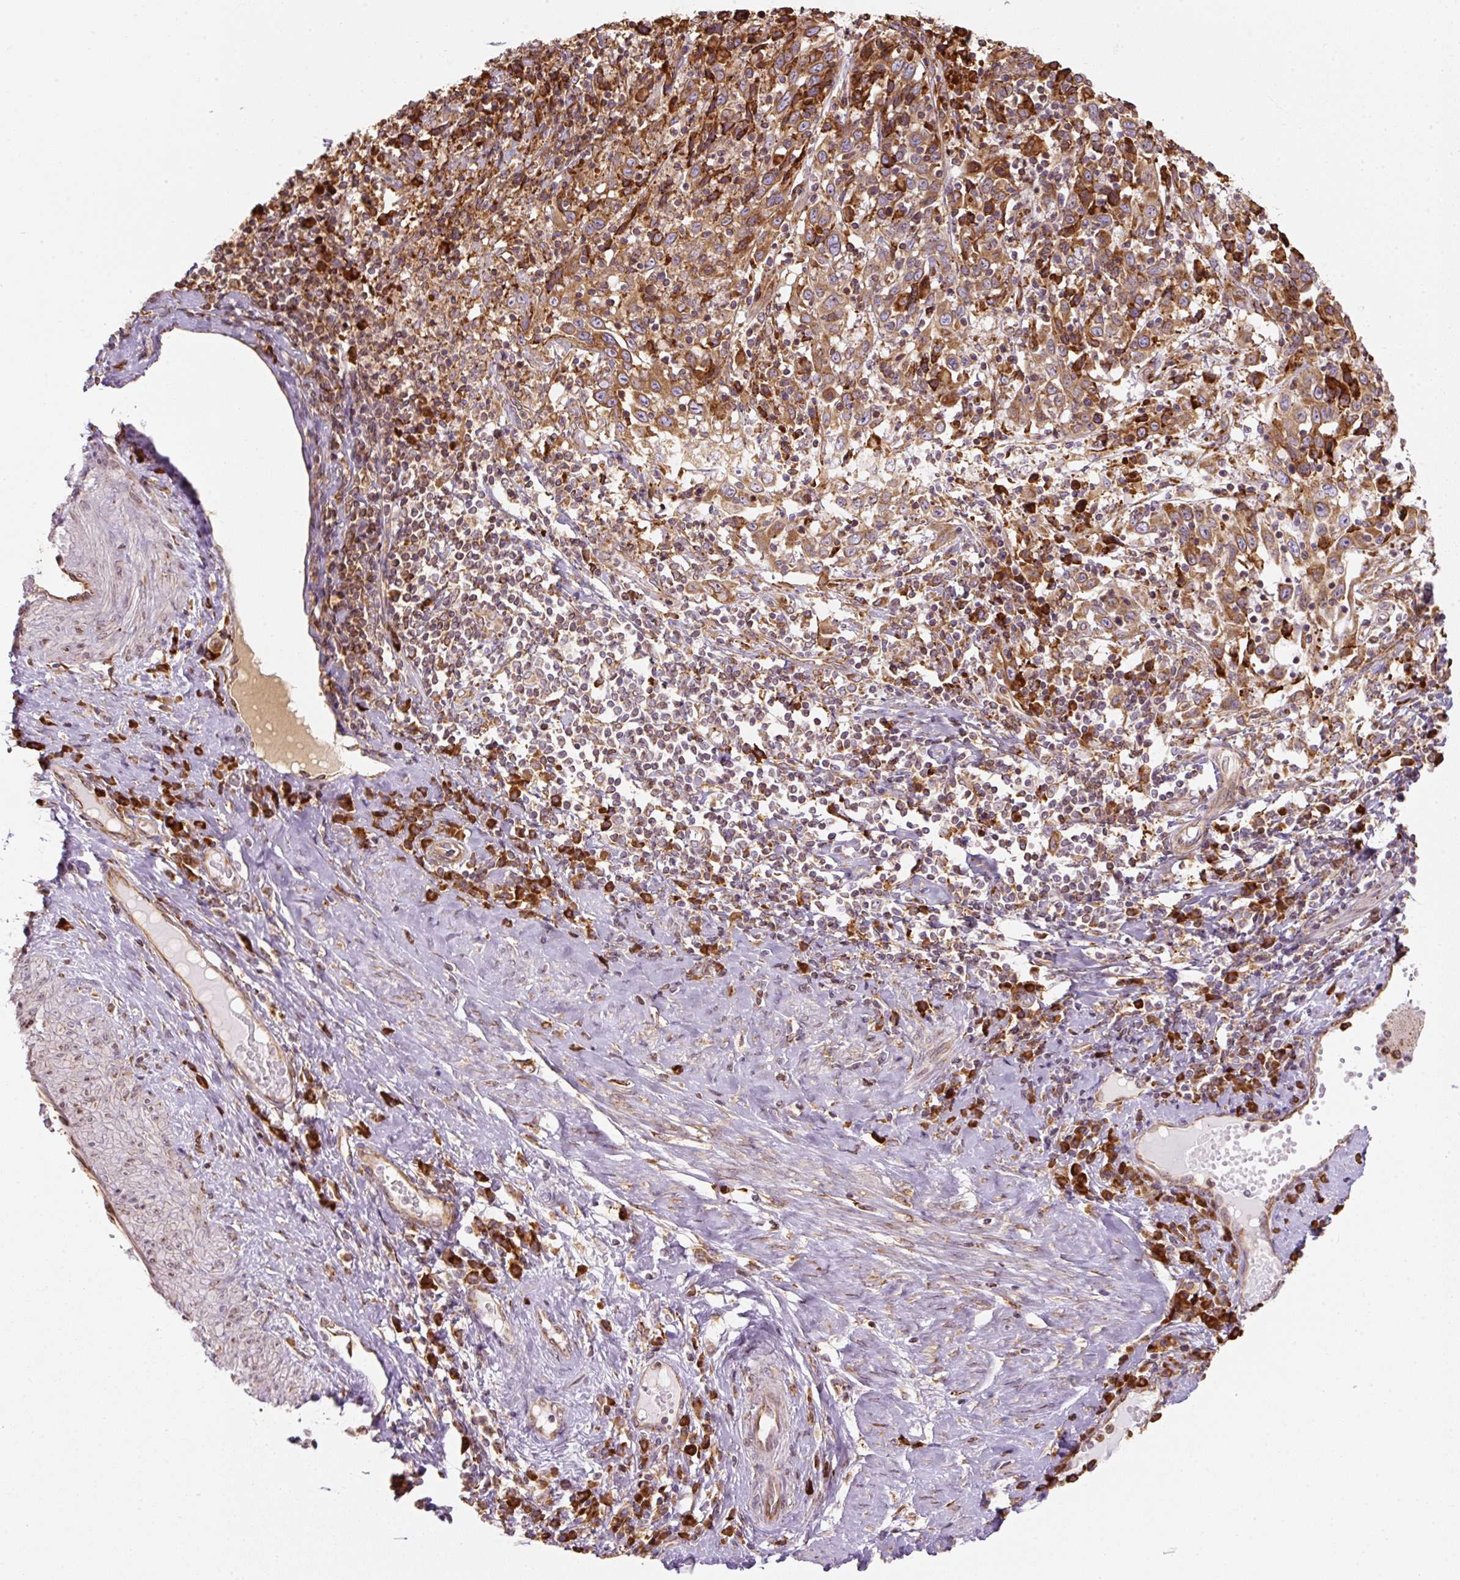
{"staining": {"intensity": "moderate", "quantity": ">75%", "location": "cytoplasmic/membranous"}, "tissue": "cervical cancer", "cell_type": "Tumor cells", "image_type": "cancer", "snomed": [{"axis": "morphology", "description": "Squamous cell carcinoma, NOS"}, {"axis": "topography", "description": "Cervix"}], "caption": "Human squamous cell carcinoma (cervical) stained with a protein marker exhibits moderate staining in tumor cells.", "gene": "PRKCSH", "patient": {"sex": "female", "age": 46}}